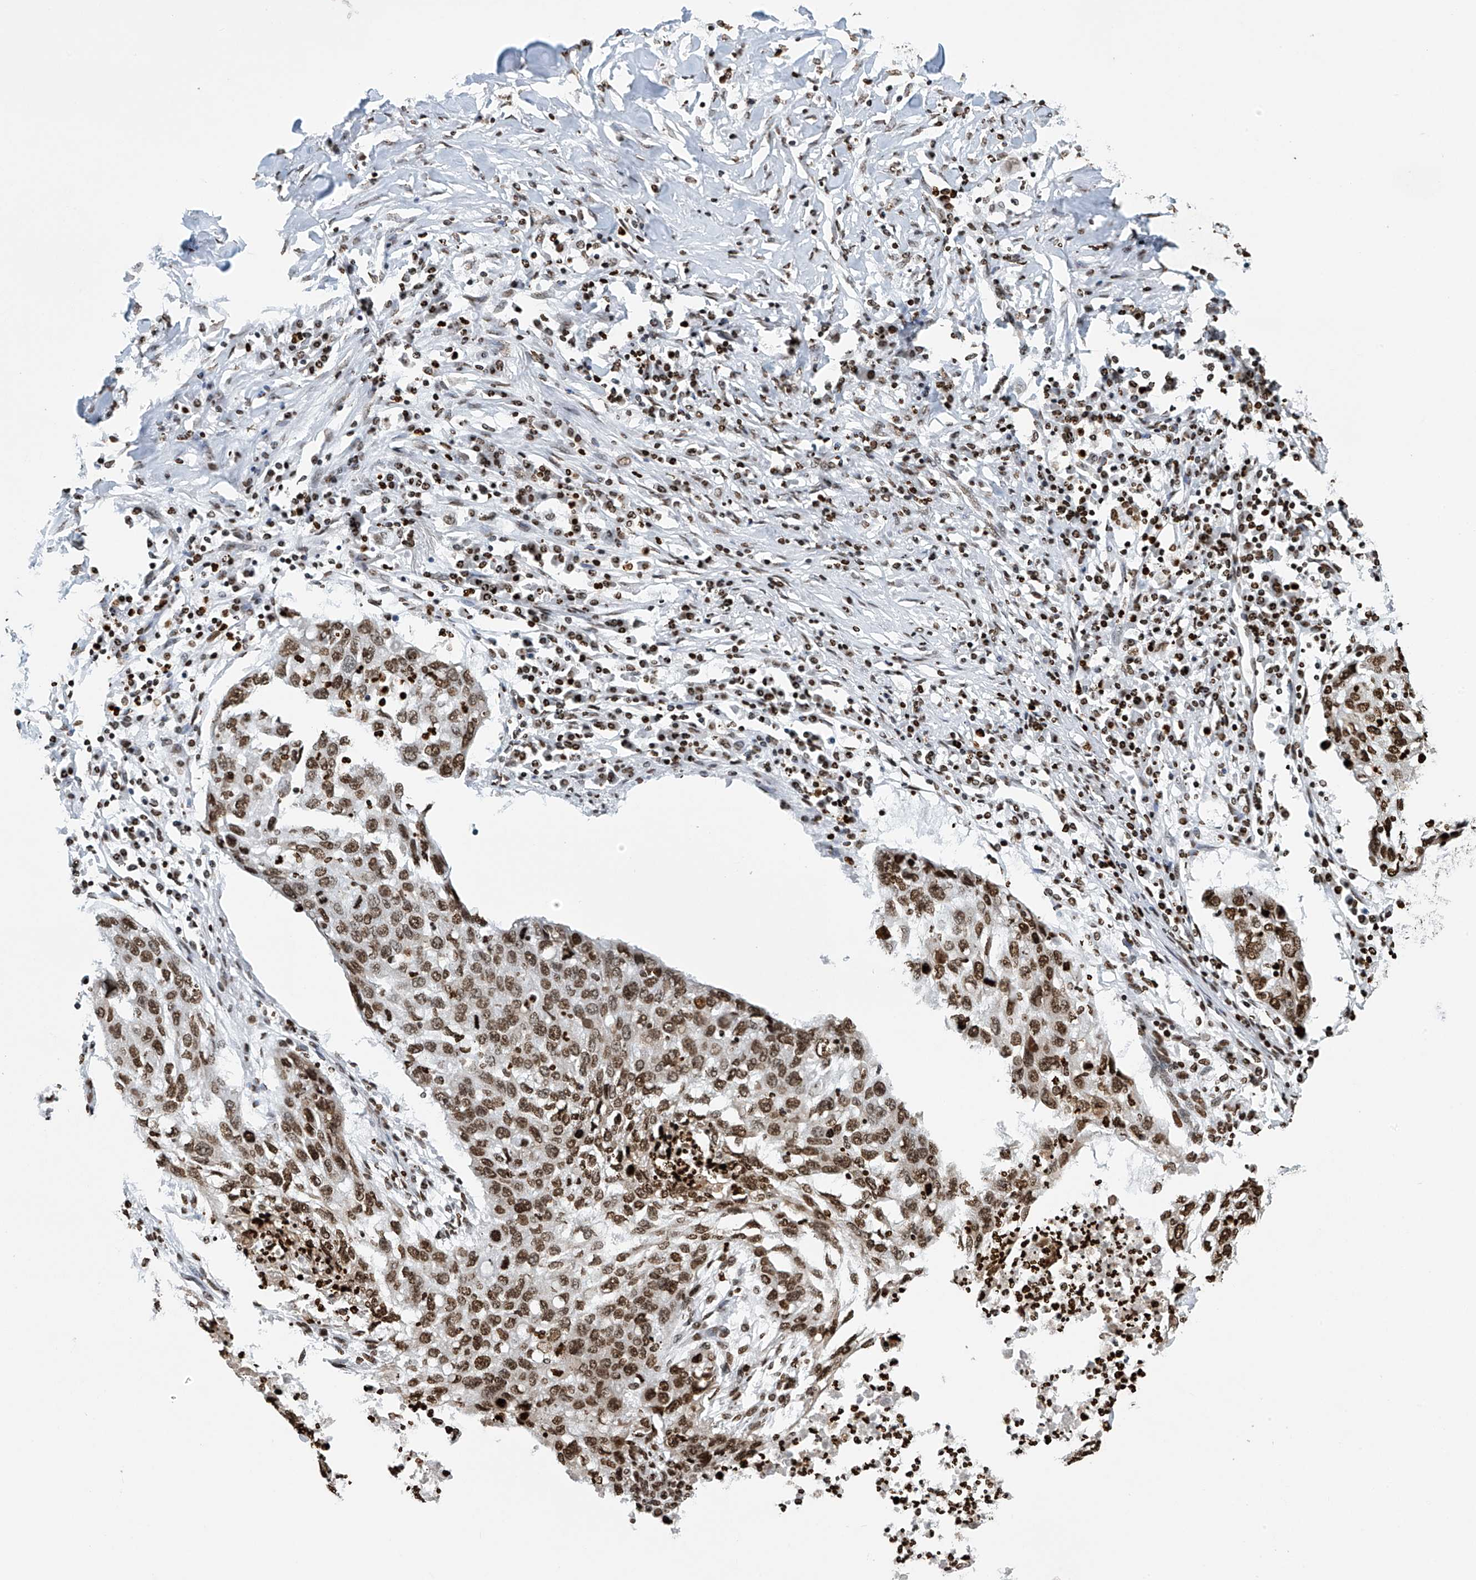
{"staining": {"intensity": "strong", "quantity": ">75%", "location": "nuclear"}, "tissue": "lung cancer", "cell_type": "Tumor cells", "image_type": "cancer", "snomed": [{"axis": "morphology", "description": "Squamous cell carcinoma, NOS"}, {"axis": "topography", "description": "Lung"}], "caption": "A brown stain shows strong nuclear positivity of a protein in squamous cell carcinoma (lung) tumor cells.", "gene": "H4C16", "patient": {"sex": "female", "age": 63}}